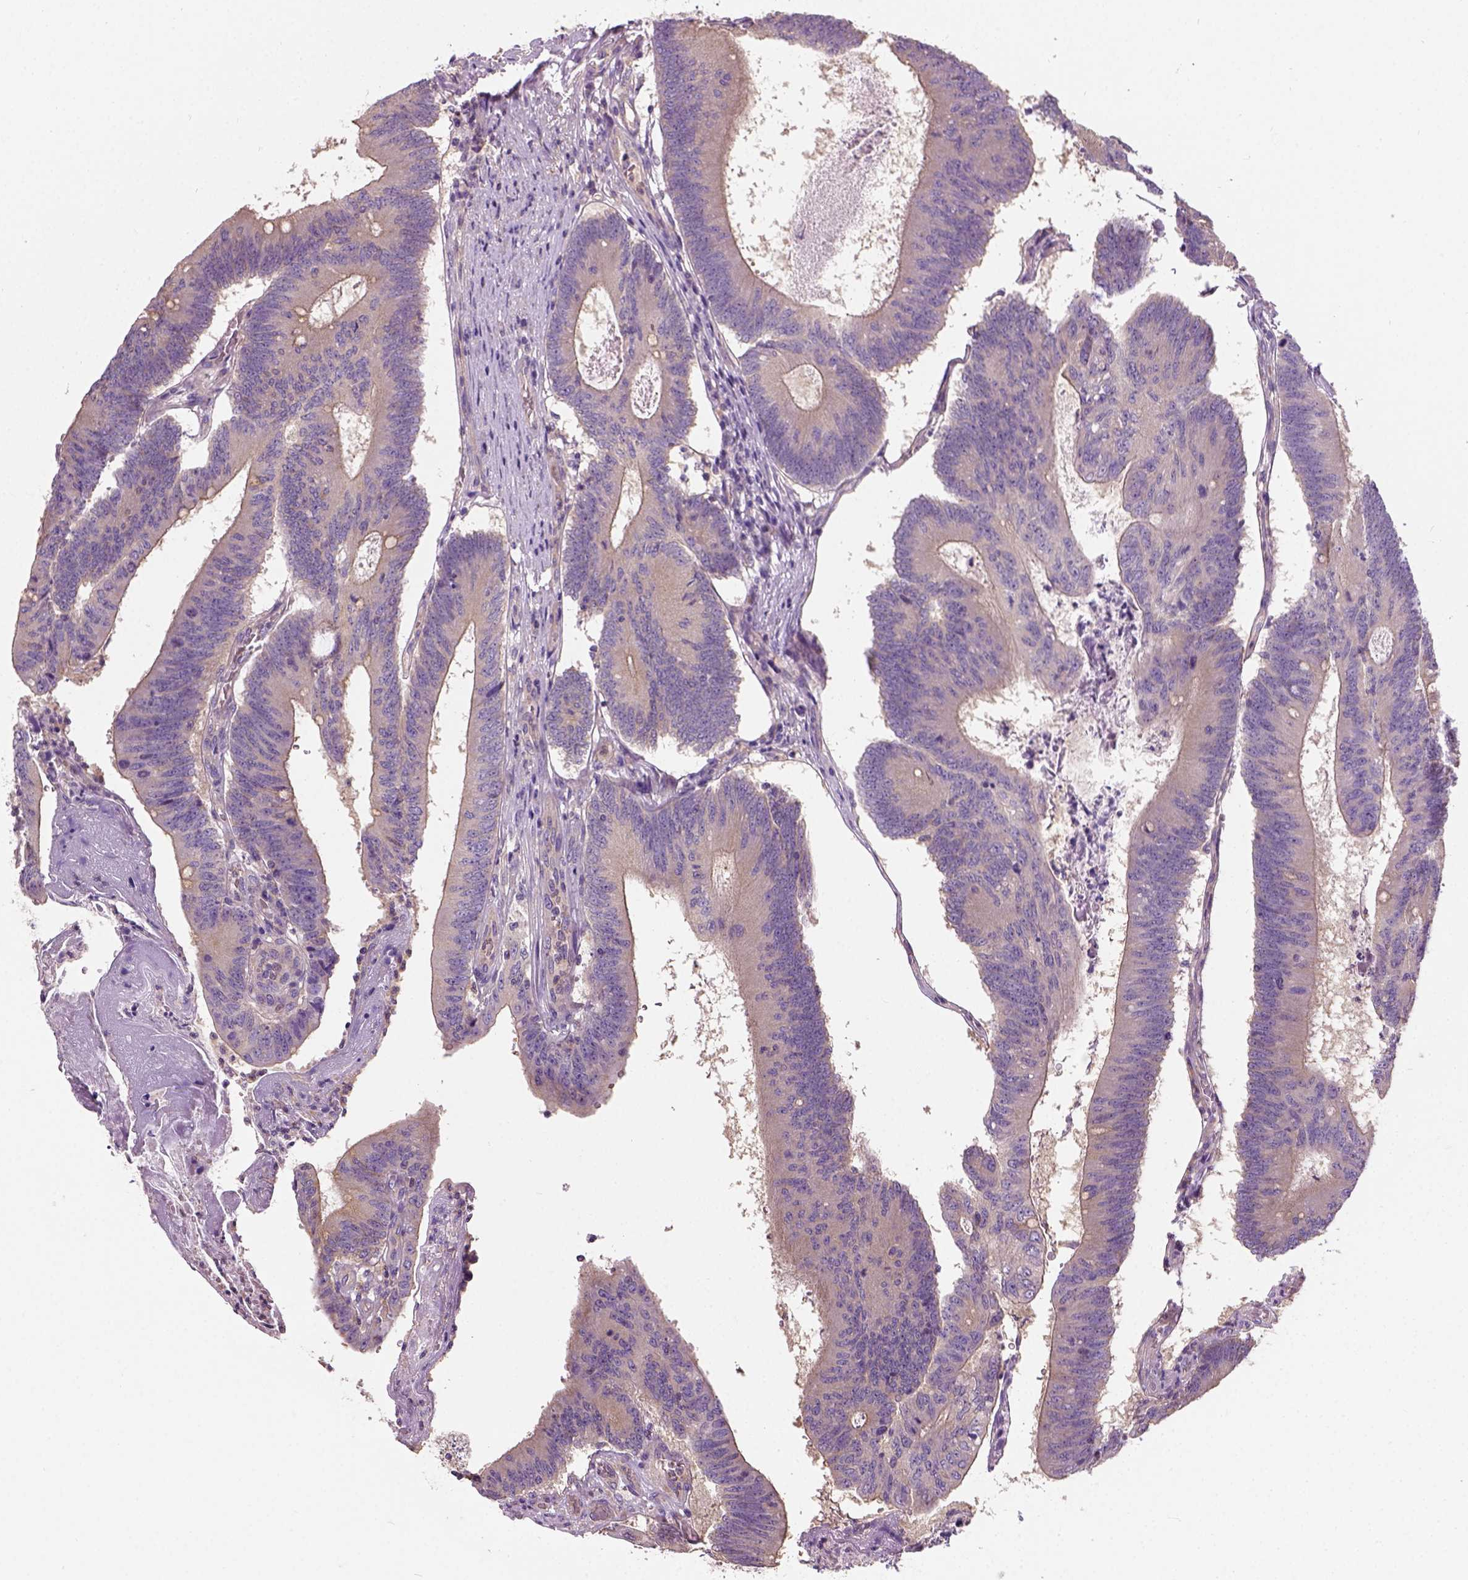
{"staining": {"intensity": "weak", "quantity": ">75%", "location": "cytoplasmic/membranous"}, "tissue": "colorectal cancer", "cell_type": "Tumor cells", "image_type": "cancer", "snomed": [{"axis": "morphology", "description": "Adenocarcinoma, NOS"}, {"axis": "topography", "description": "Colon"}], "caption": "Colorectal cancer tissue exhibits weak cytoplasmic/membranous expression in approximately >75% of tumor cells, visualized by immunohistochemistry. The staining is performed using DAB brown chromogen to label protein expression. The nuclei are counter-stained blue using hematoxylin.", "gene": "CRACR2A", "patient": {"sex": "female", "age": 70}}